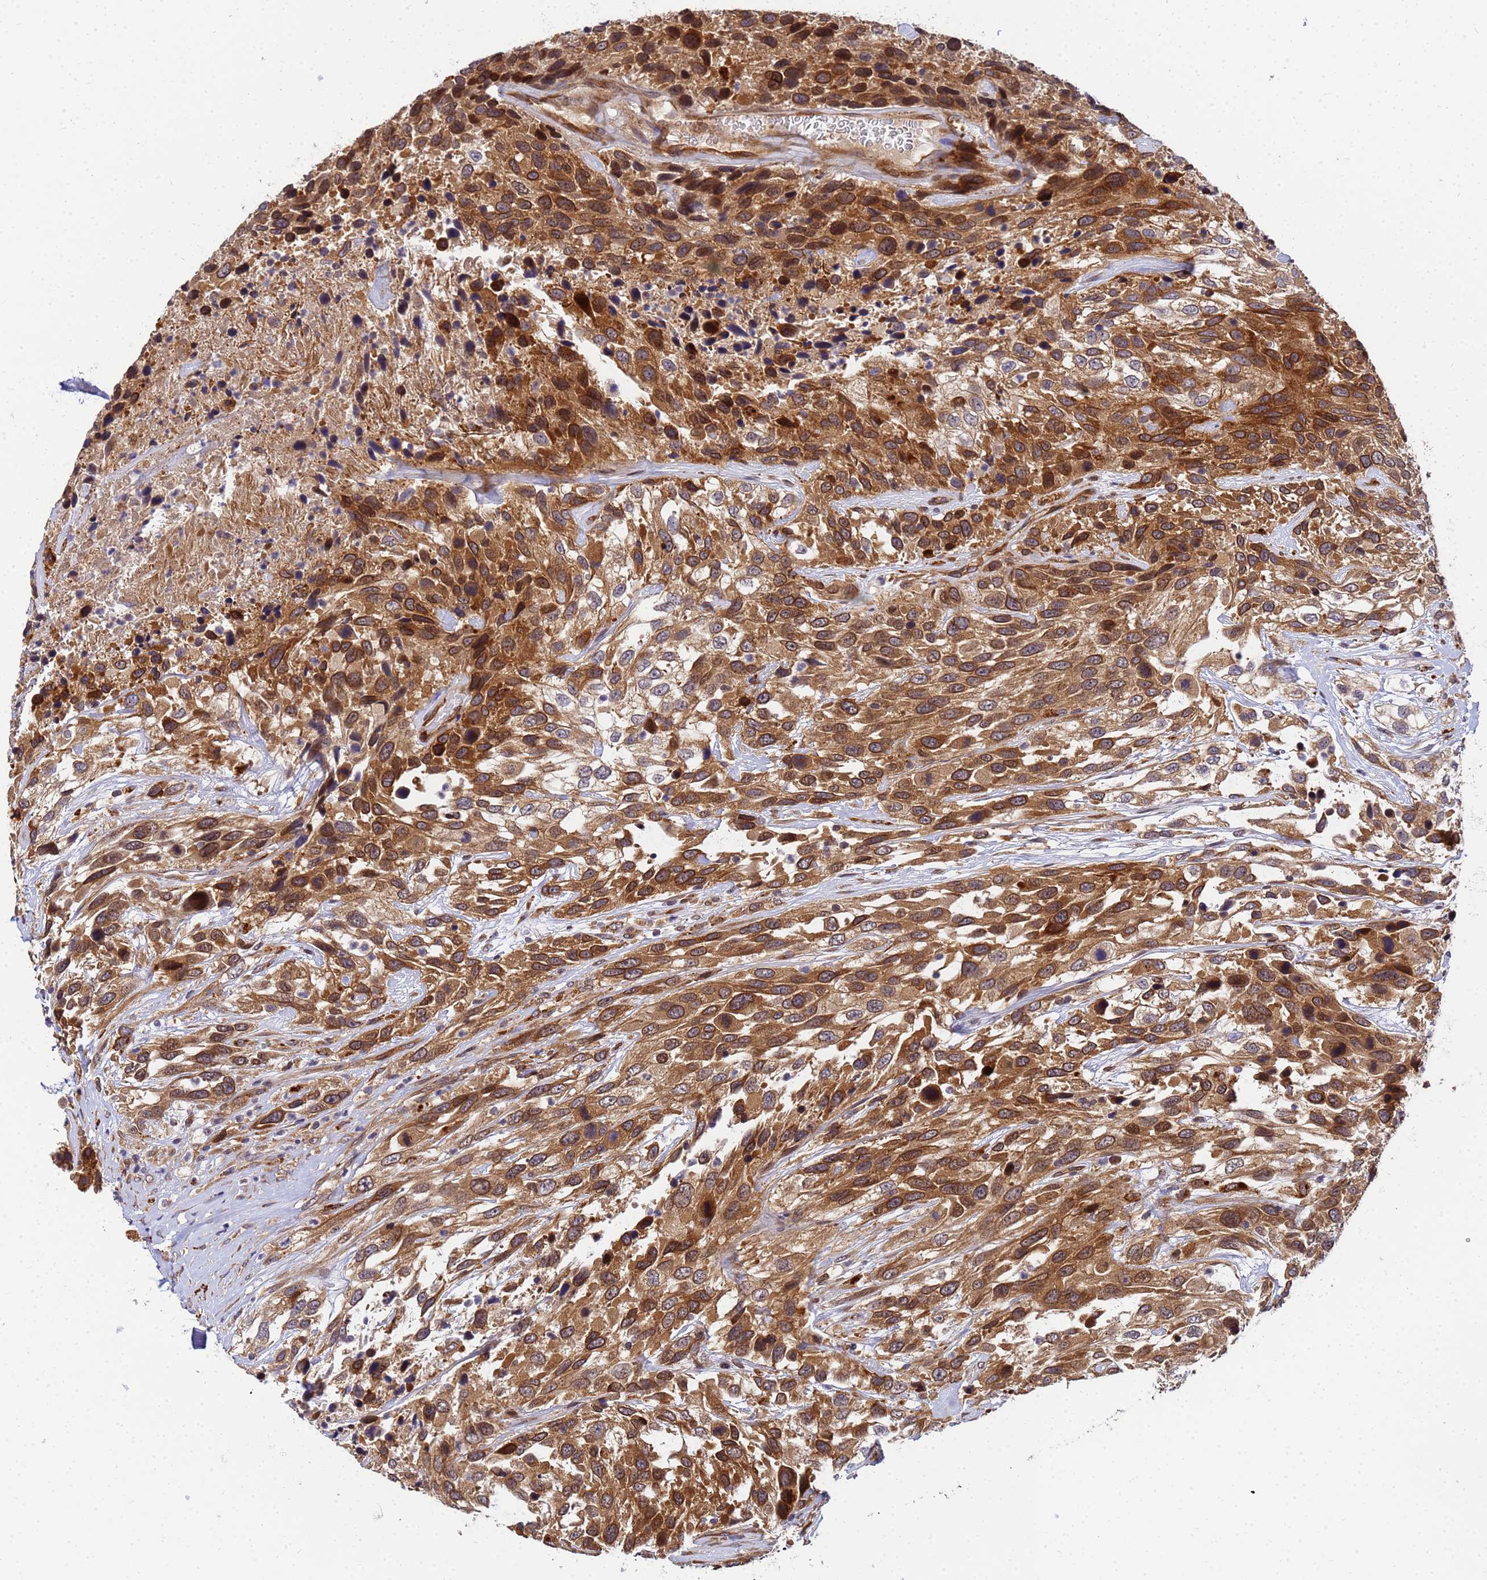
{"staining": {"intensity": "moderate", "quantity": ">75%", "location": "cytoplasmic/membranous"}, "tissue": "urothelial cancer", "cell_type": "Tumor cells", "image_type": "cancer", "snomed": [{"axis": "morphology", "description": "Urothelial carcinoma, High grade"}, {"axis": "topography", "description": "Urinary bladder"}], "caption": "The photomicrograph displays staining of high-grade urothelial carcinoma, revealing moderate cytoplasmic/membranous protein positivity (brown color) within tumor cells.", "gene": "UNC93B1", "patient": {"sex": "female", "age": 70}}